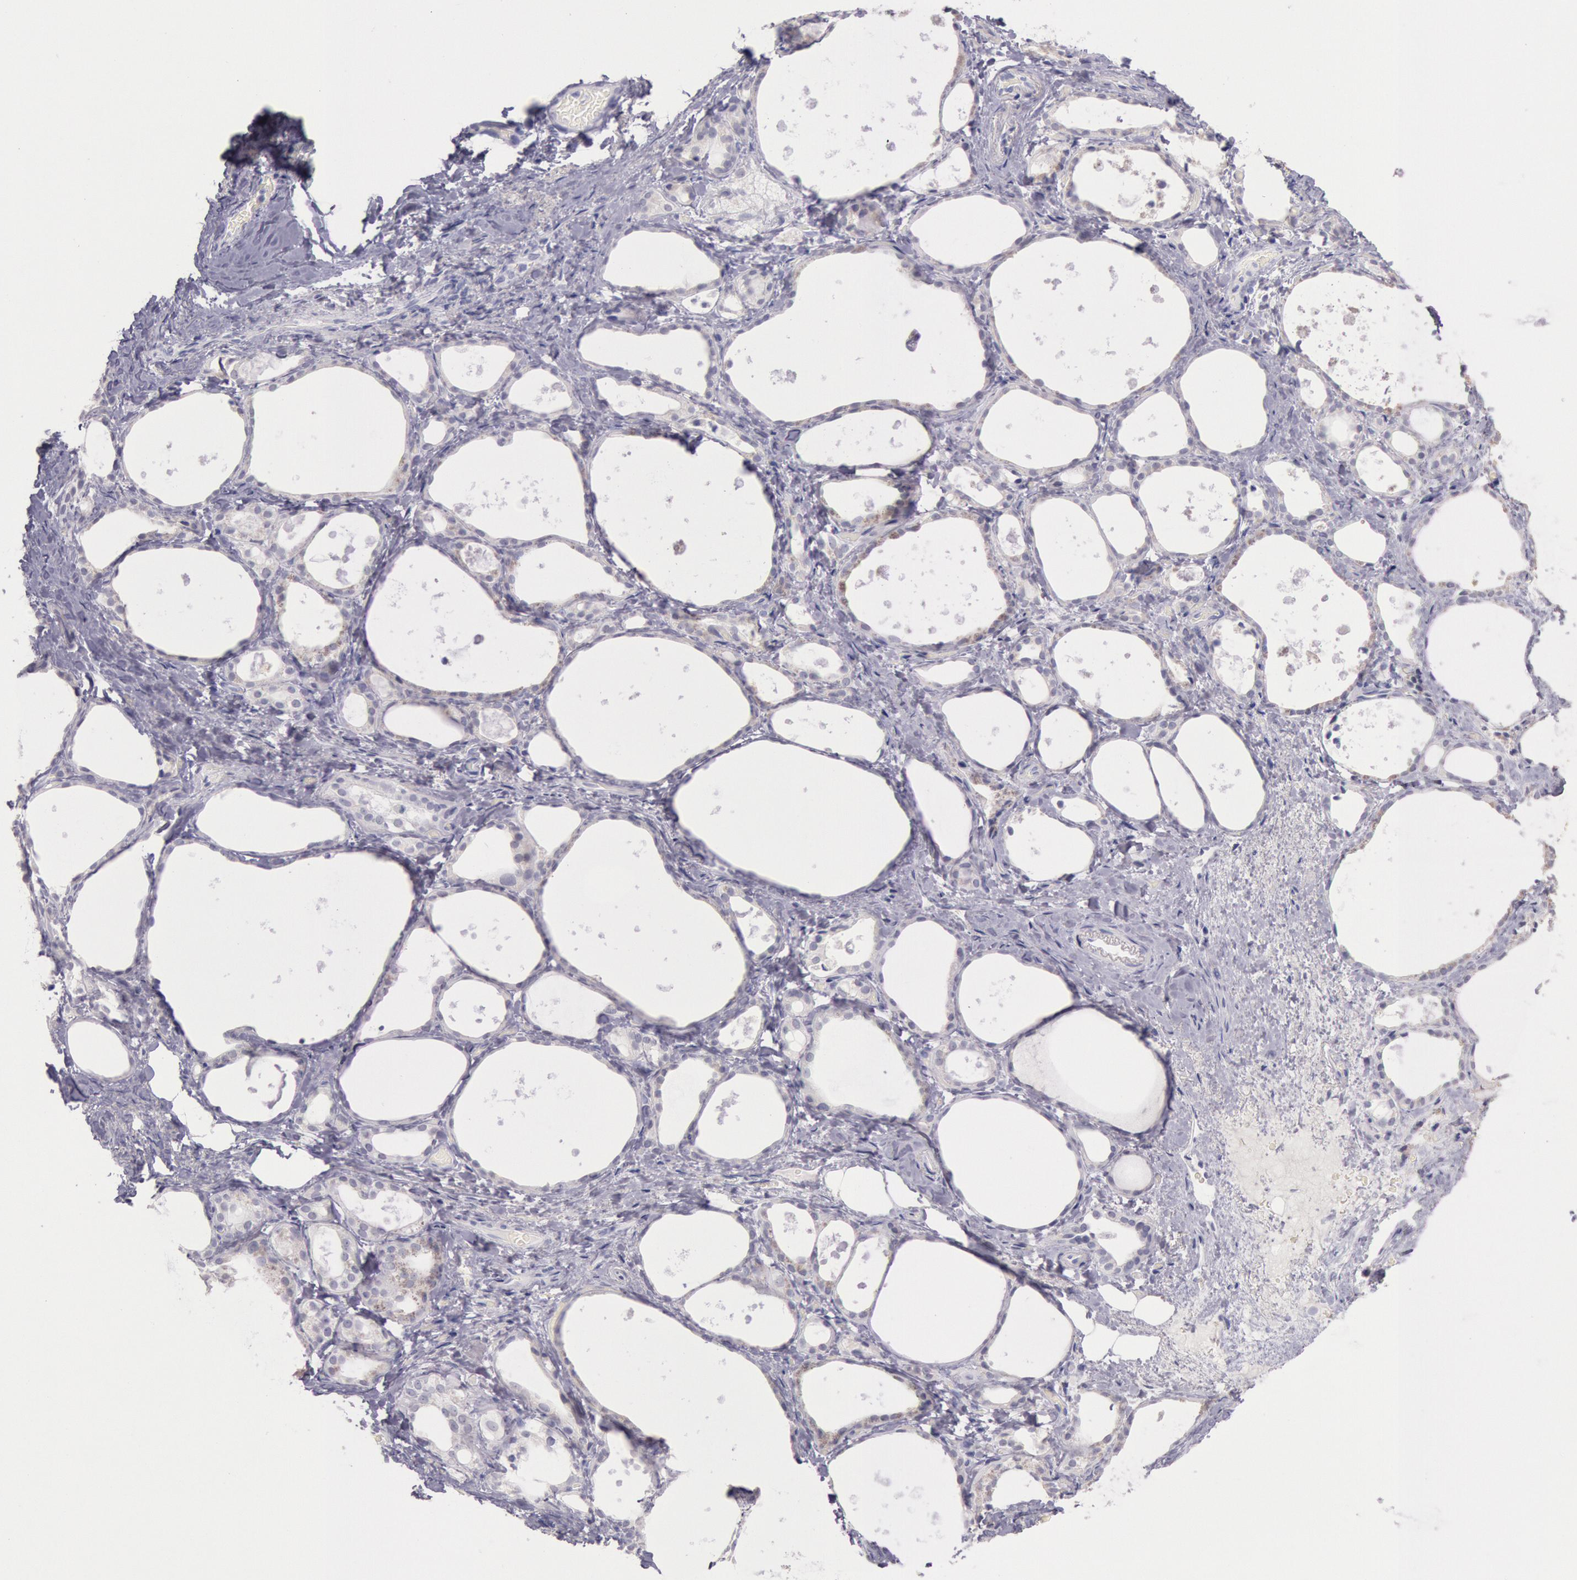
{"staining": {"intensity": "negative", "quantity": "none", "location": "none"}, "tissue": "thyroid gland", "cell_type": "Glandular cells", "image_type": "normal", "snomed": [{"axis": "morphology", "description": "Normal tissue, NOS"}, {"axis": "topography", "description": "Thyroid gland"}], "caption": "Glandular cells show no significant staining in unremarkable thyroid gland. (DAB IHC visualized using brightfield microscopy, high magnification).", "gene": "EGFR", "patient": {"sex": "female", "age": 75}}